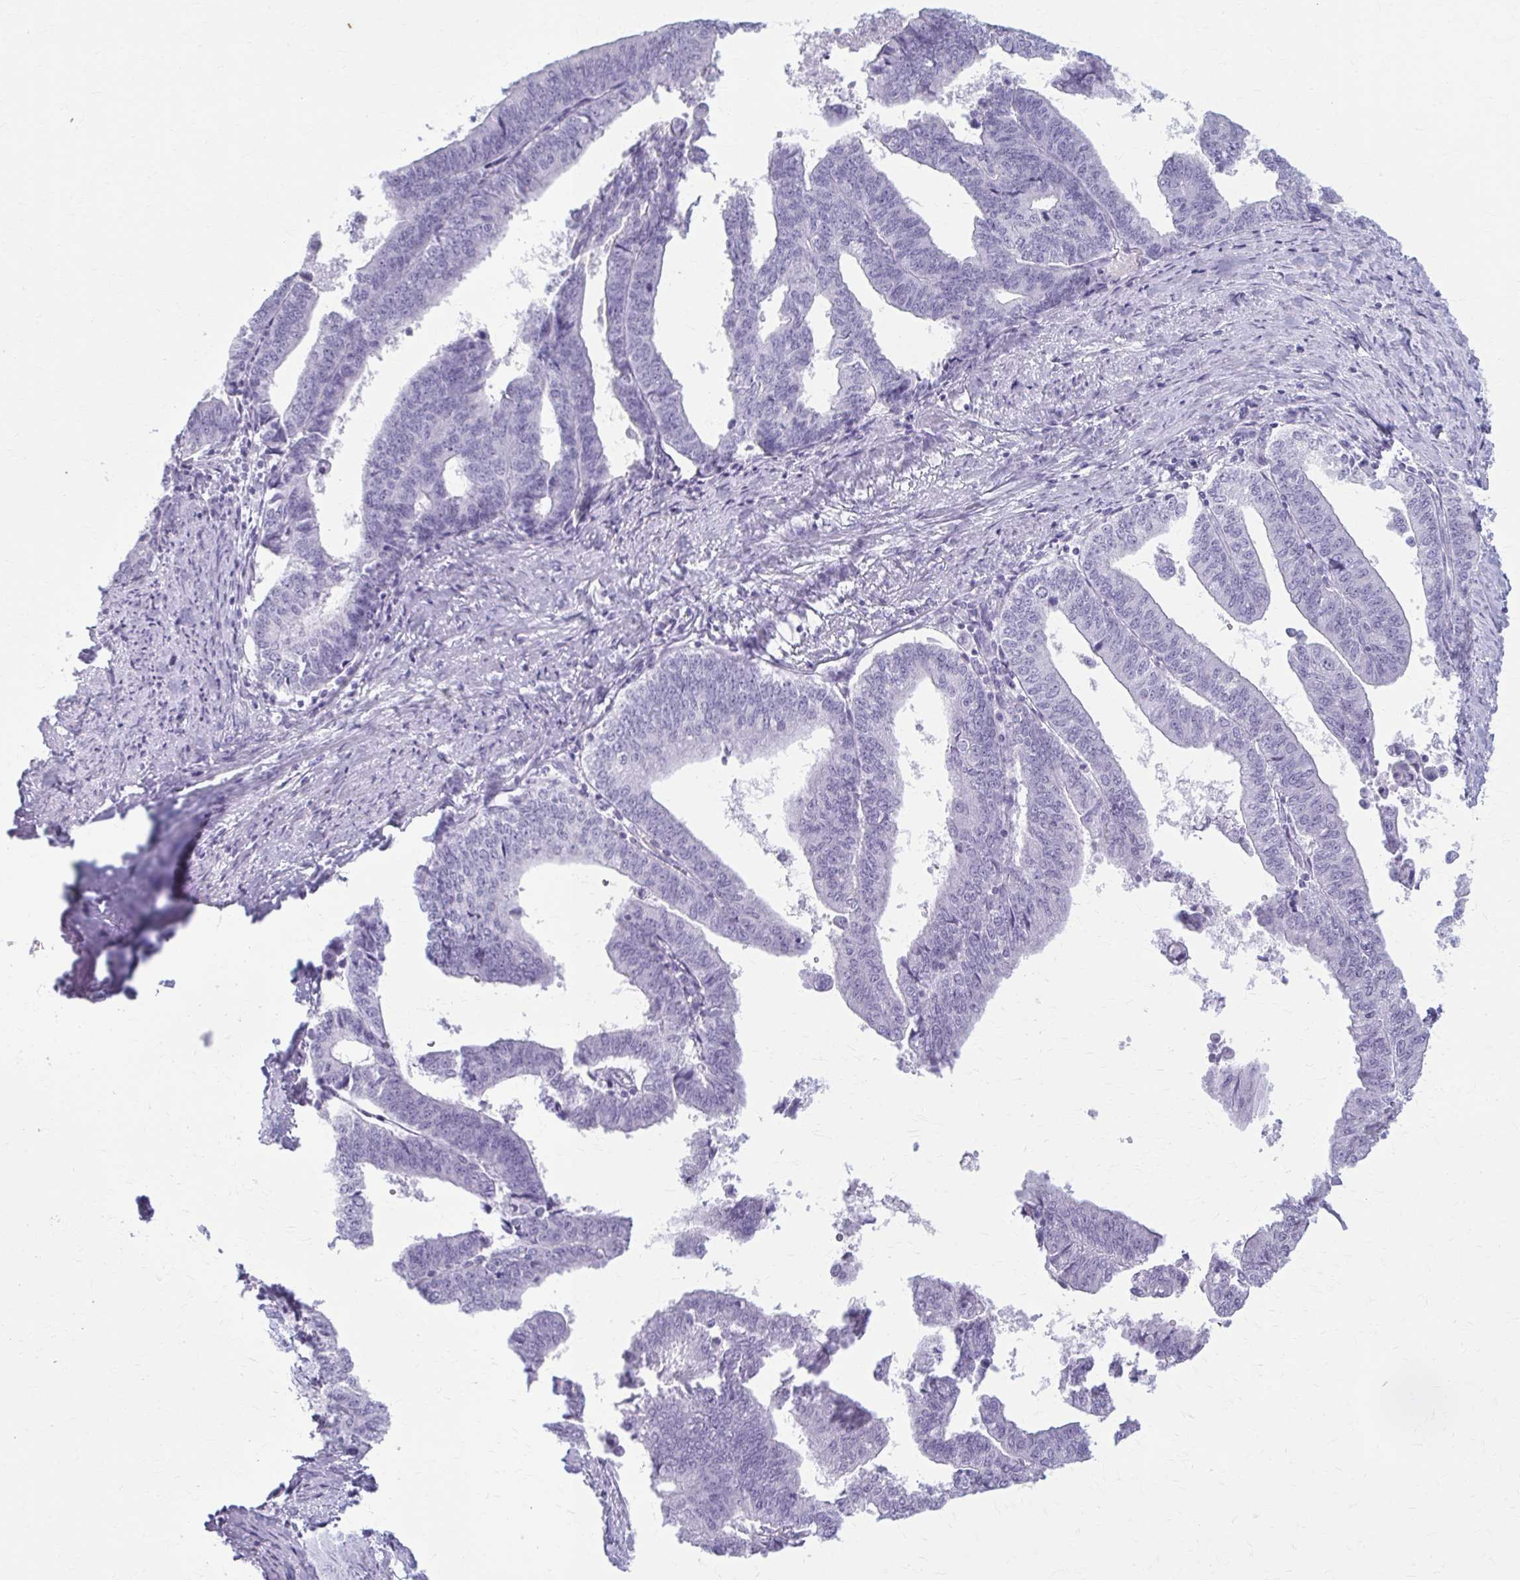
{"staining": {"intensity": "negative", "quantity": "none", "location": "none"}, "tissue": "endometrial cancer", "cell_type": "Tumor cells", "image_type": "cancer", "snomed": [{"axis": "morphology", "description": "Adenocarcinoma, NOS"}, {"axis": "topography", "description": "Endometrium"}], "caption": "Immunohistochemistry histopathology image of neoplastic tissue: human adenocarcinoma (endometrial) stained with DAB demonstrates no significant protein expression in tumor cells.", "gene": "KRT5", "patient": {"sex": "female", "age": 65}}